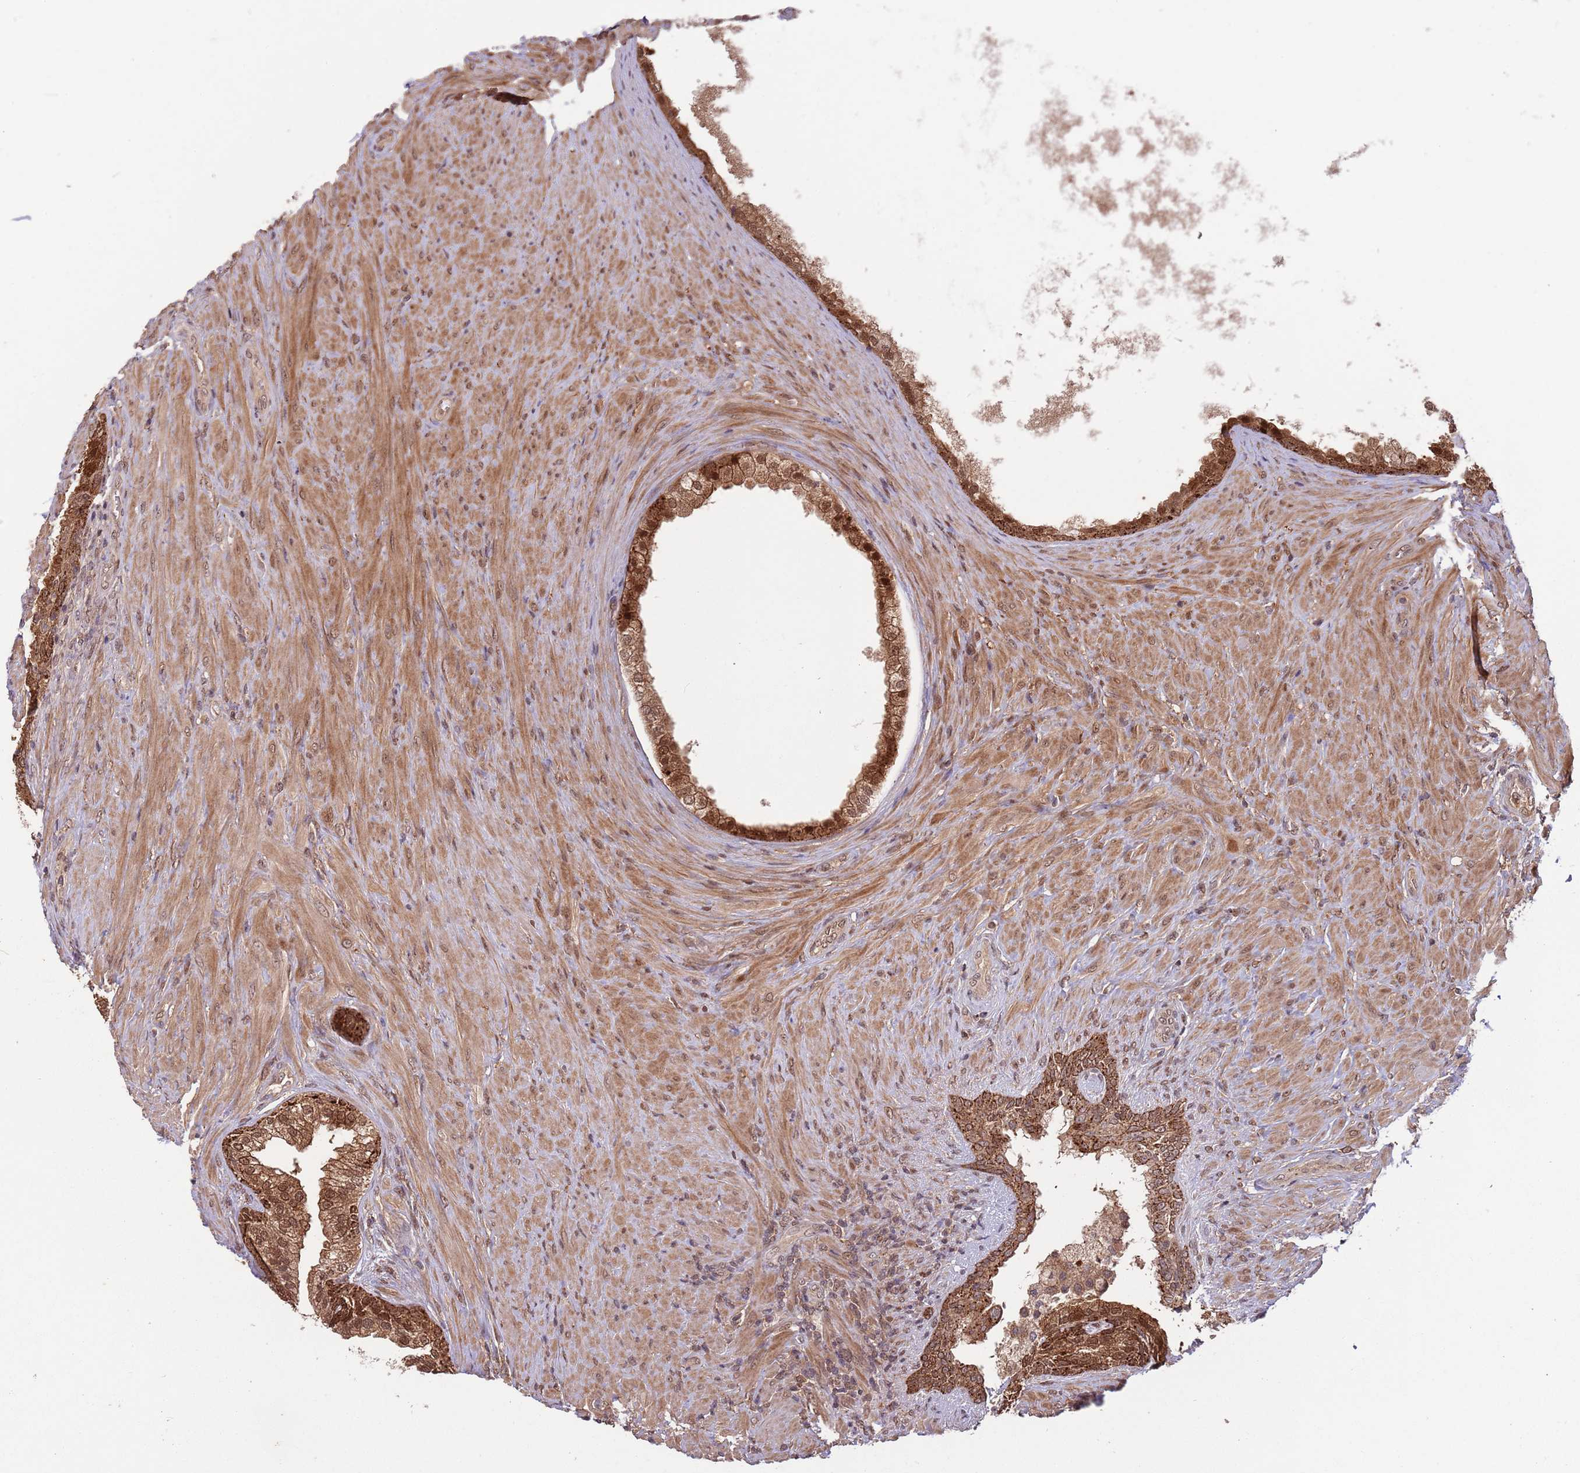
{"staining": {"intensity": "strong", "quantity": ">75%", "location": "cytoplasmic/membranous,nuclear"}, "tissue": "prostate", "cell_type": "Glandular cells", "image_type": "normal", "snomed": [{"axis": "morphology", "description": "Normal tissue, NOS"}, {"axis": "topography", "description": "Prostate"}], "caption": "Prostate stained with DAB IHC demonstrates high levels of strong cytoplasmic/membranous,nuclear positivity in about >75% of glandular cells. The protein of interest is shown in brown color, while the nuclei are stained blue.", "gene": "SALL1", "patient": {"sex": "male", "age": 76}}